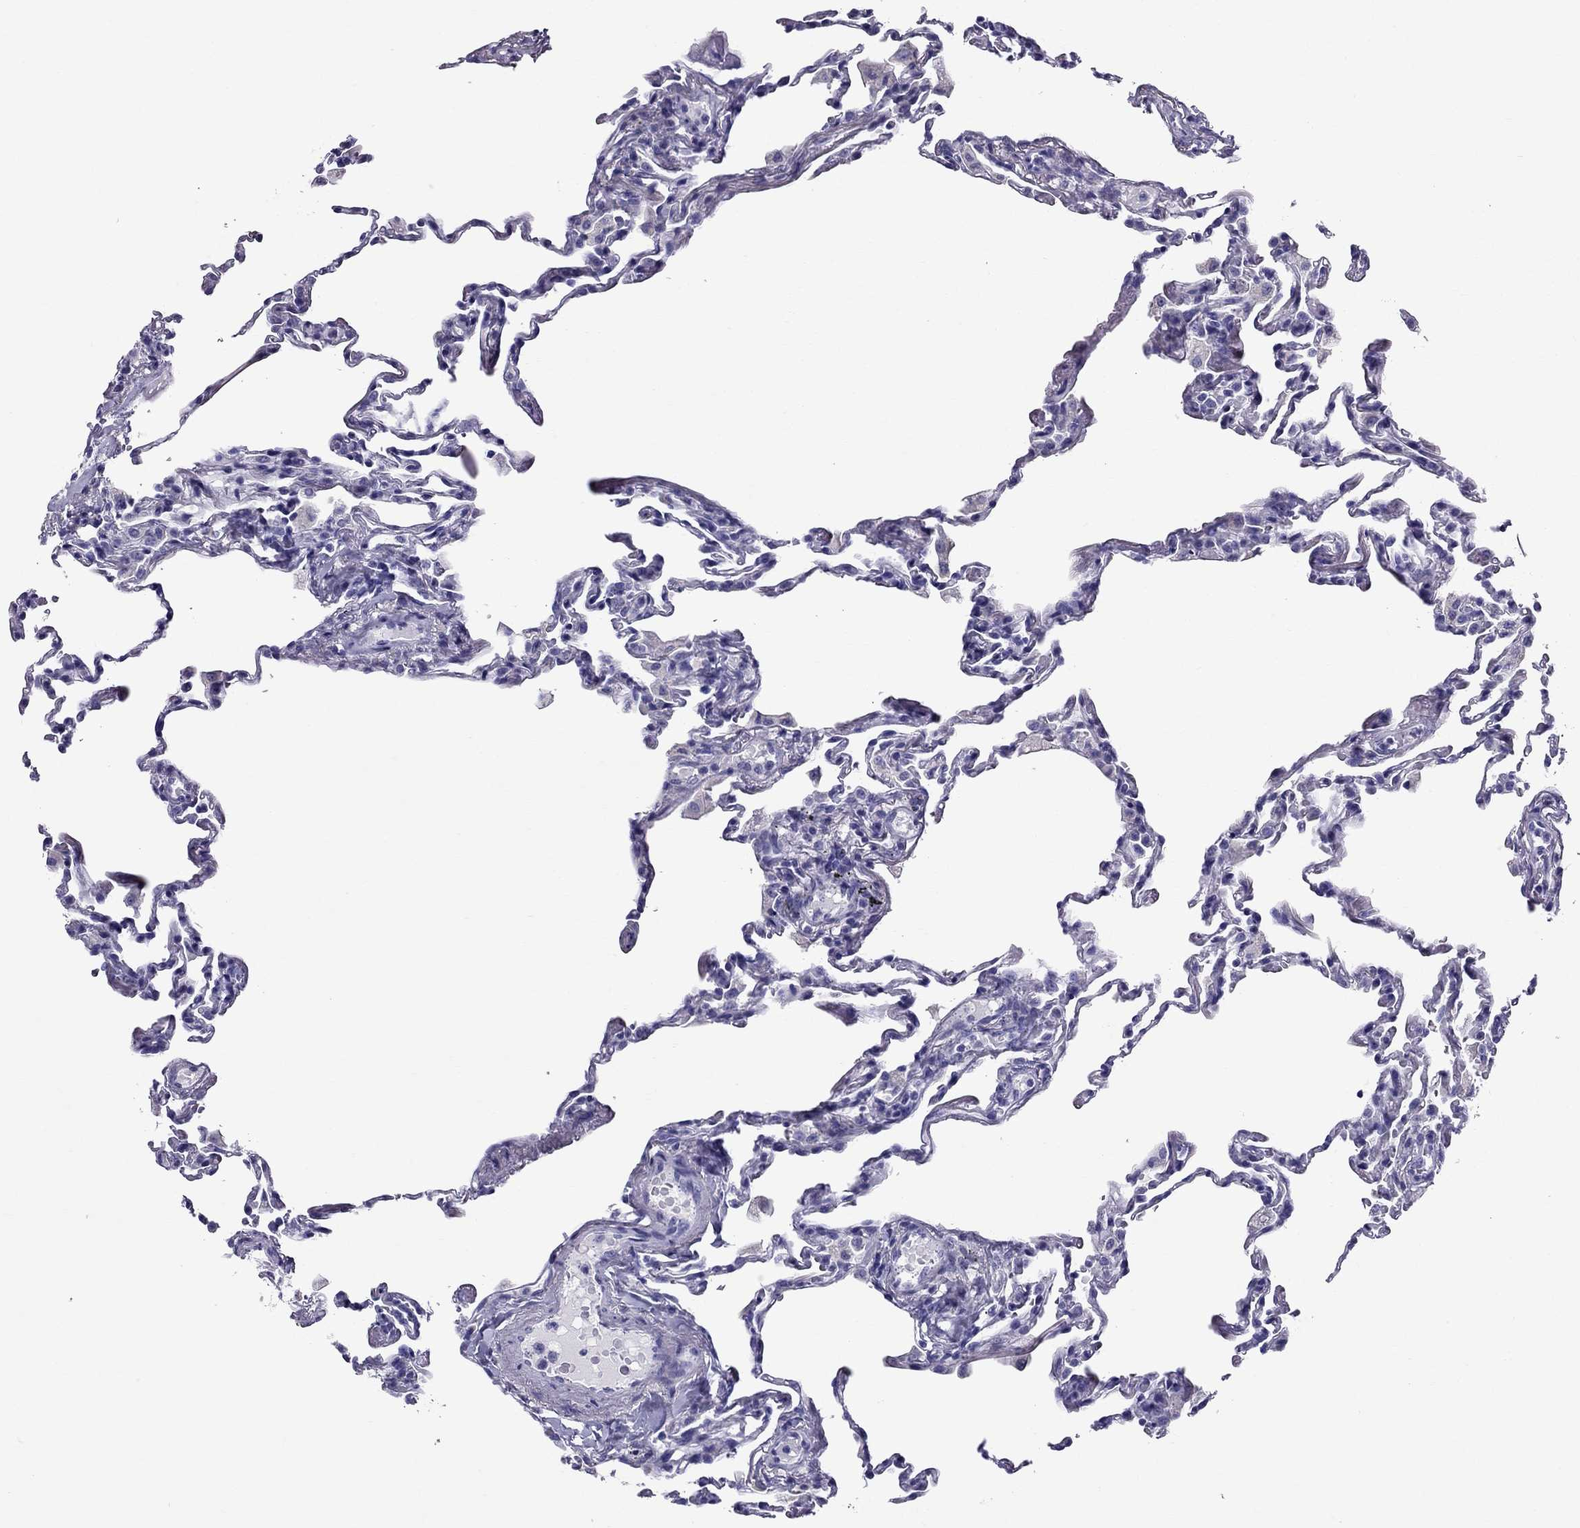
{"staining": {"intensity": "negative", "quantity": "none", "location": "none"}, "tissue": "lung", "cell_type": "Alveolar cells", "image_type": "normal", "snomed": [{"axis": "morphology", "description": "Normal tissue, NOS"}, {"axis": "topography", "description": "Lung"}], "caption": "Alveolar cells are negative for brown protein staining in benign lung.", "gene": "TTLL13", "patient": {"sex": "female", "age": 57}}